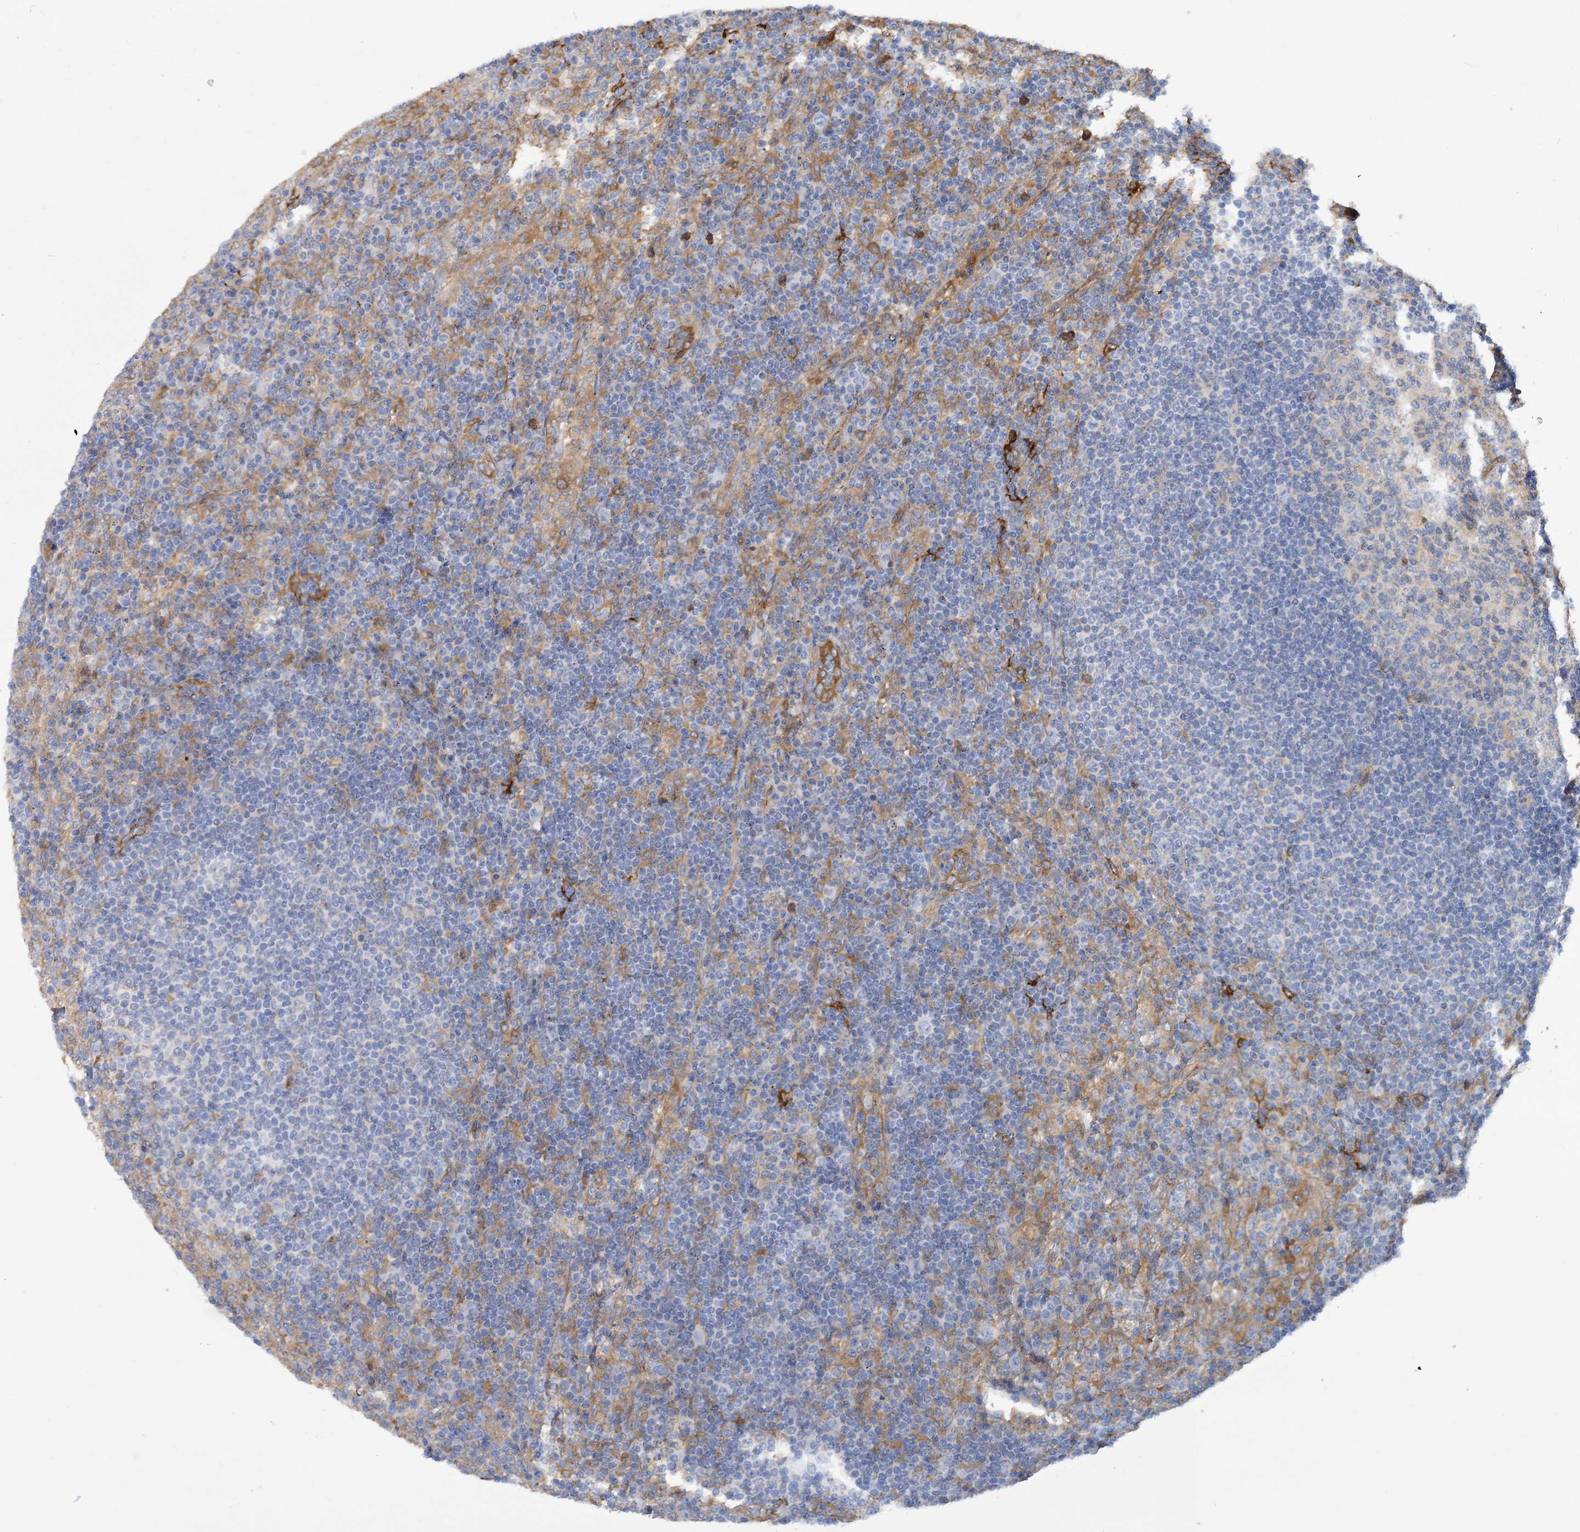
{"staining": {"intensity": "negative", "quantity": "none", "location": "none"}, "tissue": "lymph node", "cell_type": "Germinal center cells", "image_type": "normal", "snomed": [{"axis": "morphology", "description": "Normal tissue, NOS"}, {"axis": "topography", "description": "Lymph node"}], "caption": "An immunohistochemistry histopathology image of normal lymph node is shown. There is no staining in germinal center cells of lymph node.", "gene": "GUSB", "patient": {"sex": "female", "age": 53}}